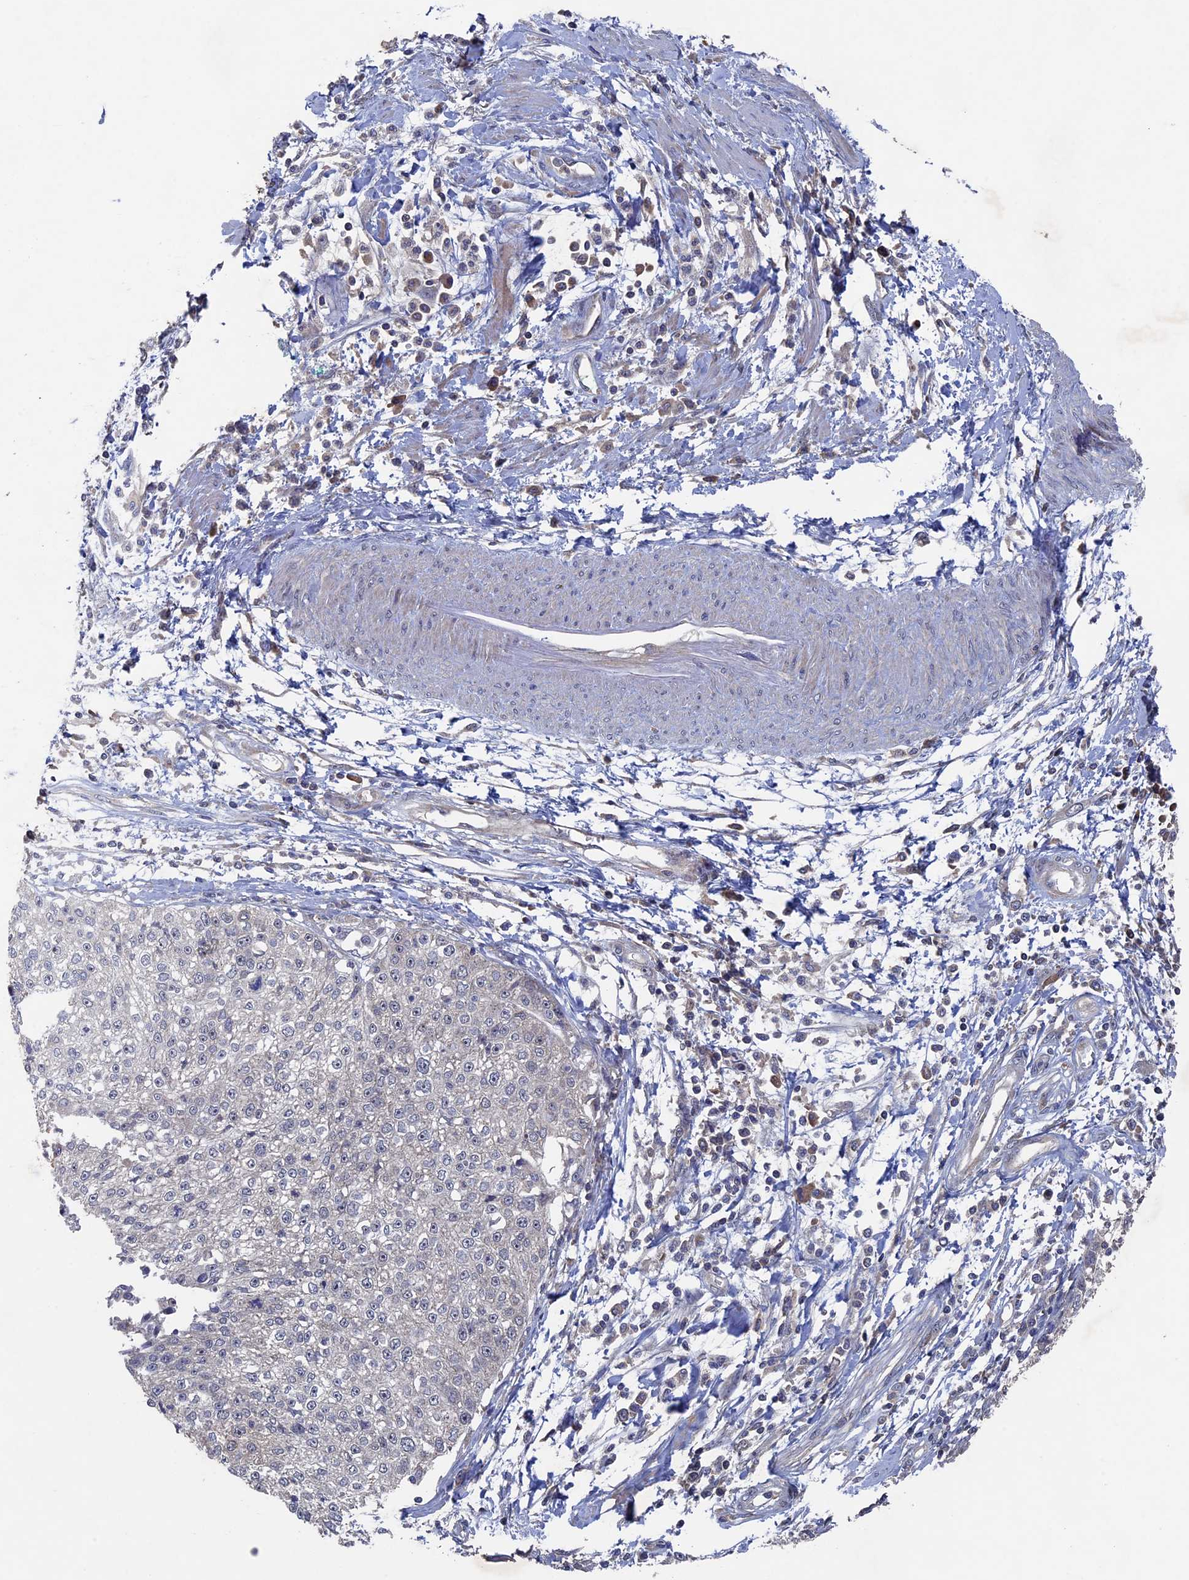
{"staining": {"intensity": "negative", "quantity": "none", "location": "none"}, "tissue": "cervical cancer", "cell_type": "Tumor cells", "image_type": "cancer", "snomed": [{"axis": "morphology", "description": "Squamous cell carcinoma, NOS"}, {"axis": "topography", "description": "Cervix"}], "caption": "Immunohistochemical staining of cervical squamous cell carcinoma shows no significant staining in tumor cells. The staining was performed using DAB to visualize the protein expression in brown, while the nuclei were stained in blue with hematoxylin (Magnification: 20x).", "gene": "RAB15", "patient": {"sex": "female", "age": 57}}